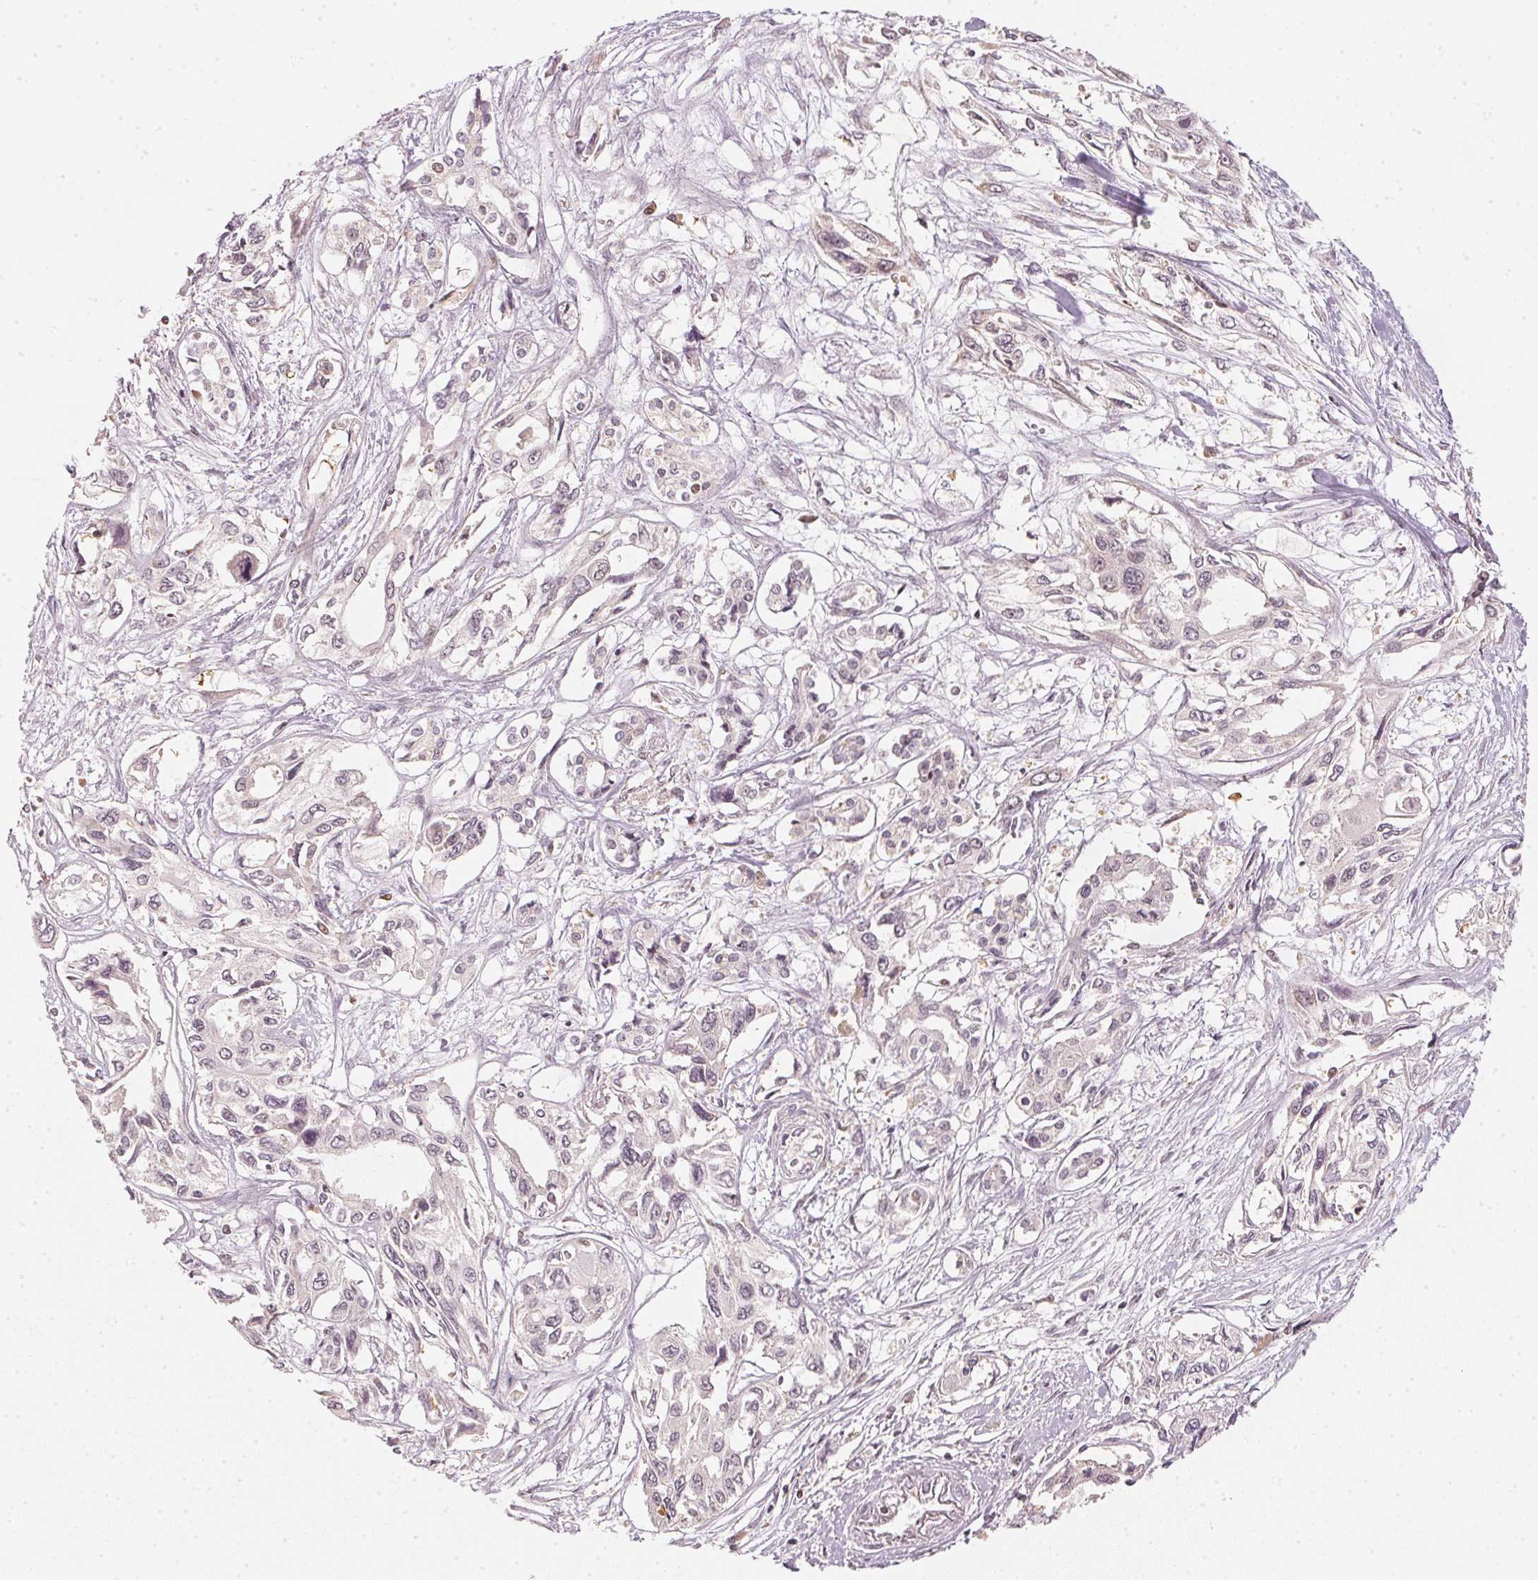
{"staining": {"intensity": "weak", "quantity": "<25%", "location": "nuclear"}, "tissue": "pancreatic cancer", "cell_type": "Tumor cells", "image_type": "cancer", "snomed": [{"axis": "morphology", "description": "Adenocarcinoma, NOS"}, {"axis": "topography", "description": "Pancreas"}], "caption": "DAB (3,3'-diaminobenzidine) immunohistochemical staining of pancreatic cancer exhibits no significant positivity in tumor cells. Nuclei are stained in blue.", "gene": "UBE2L3", "patient": {"sex": "female", "age": 55}}